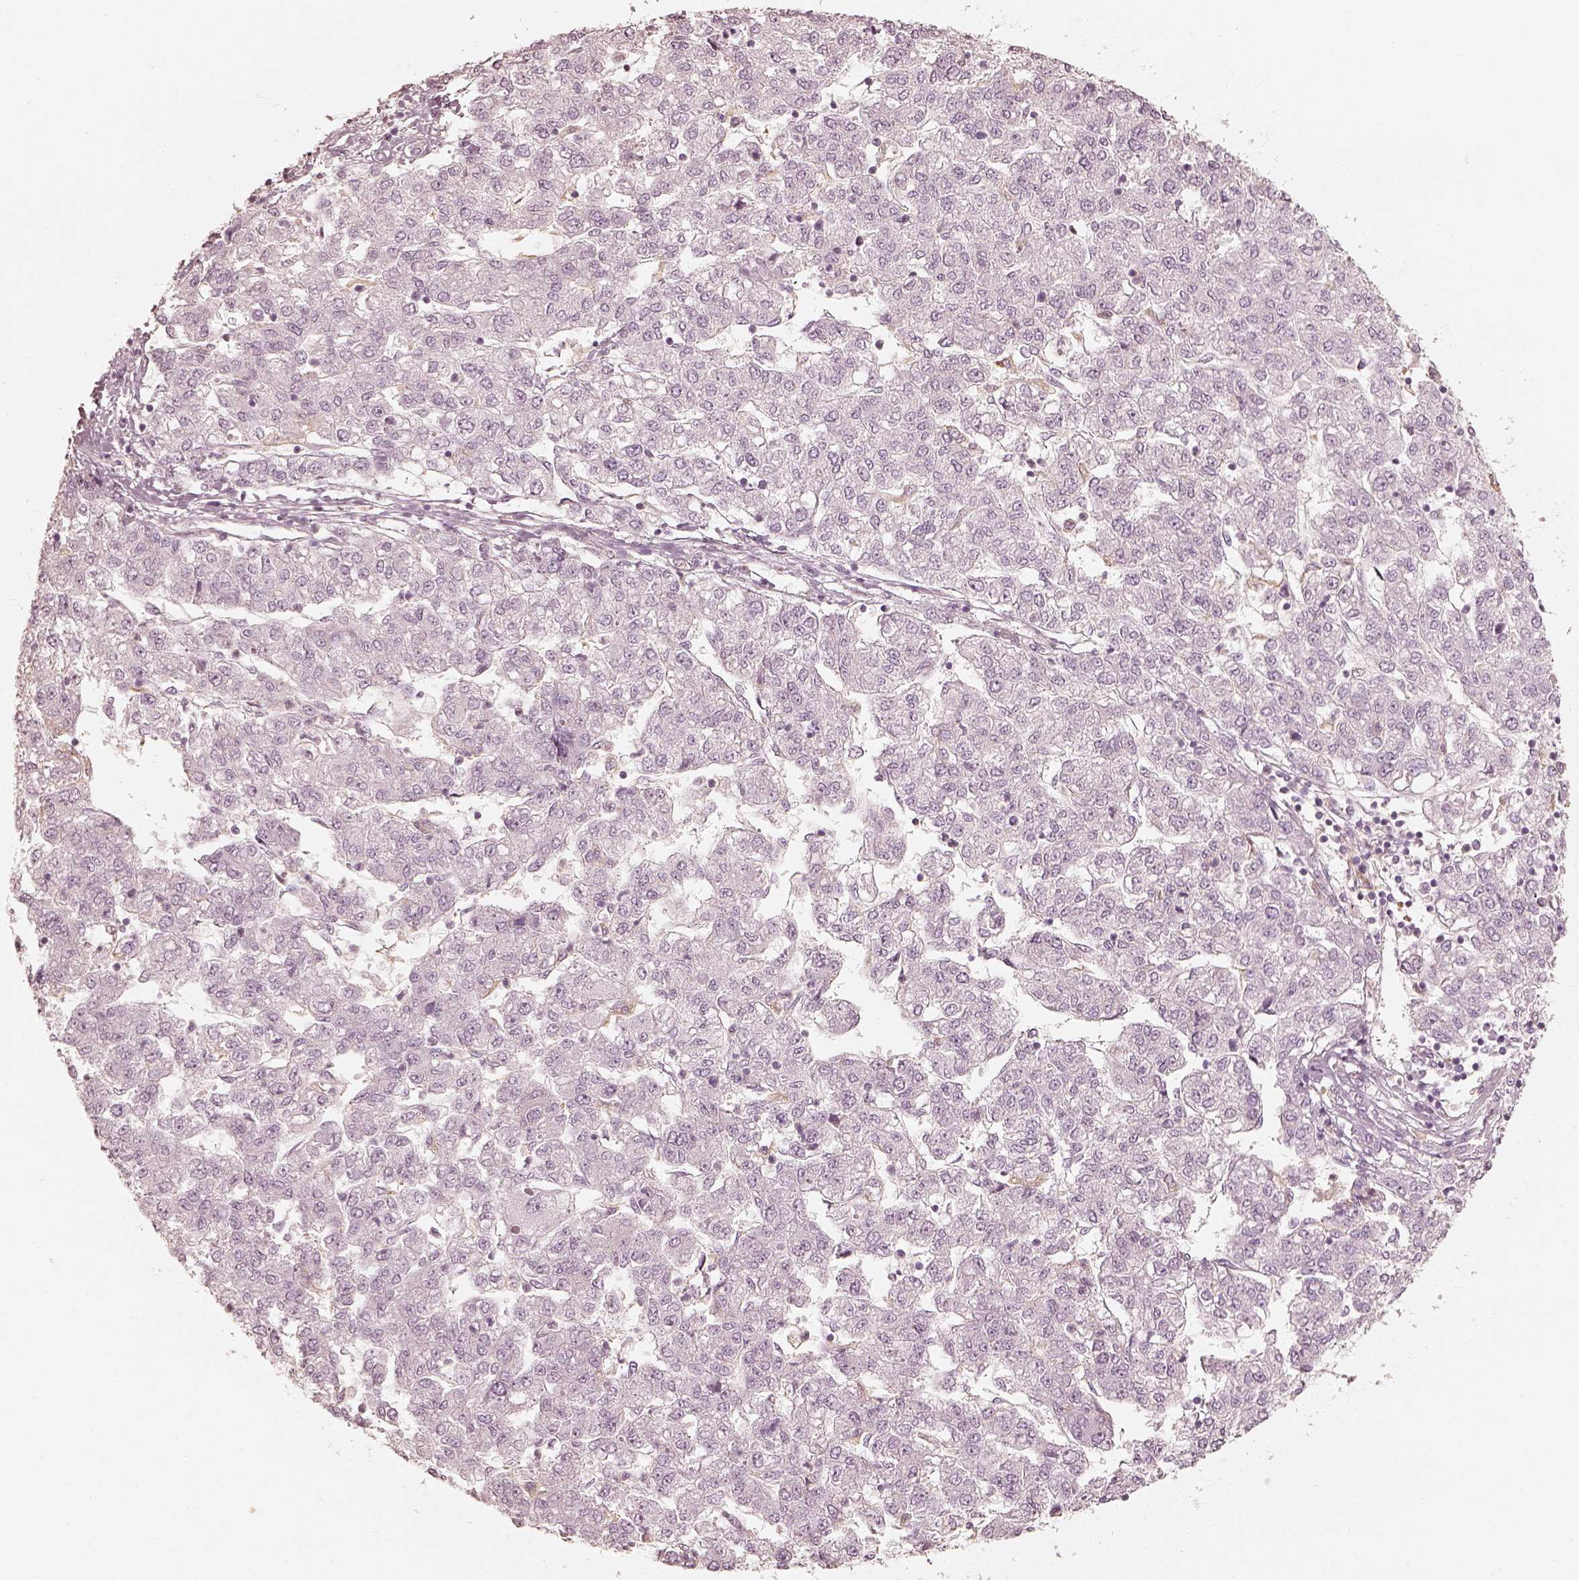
{"staining": {"intensity": "negative", "quantity": "none", "location": "none"}, "tissue": "liver cancer", "cell_type": "Tumor cells", "image_type": "cancer", "snomed": [{"axis": "morphology", "description": "Carcinoma, Hepatocellular, NOS"}, {"axis": "topography", "description": "Liver"}], "caption": "Tumor cells show no significant staining in liver cancer (hepatocellular carcinoma).", "gene": "FMNL2", "patient": {"sex": "male", "age": 56}}